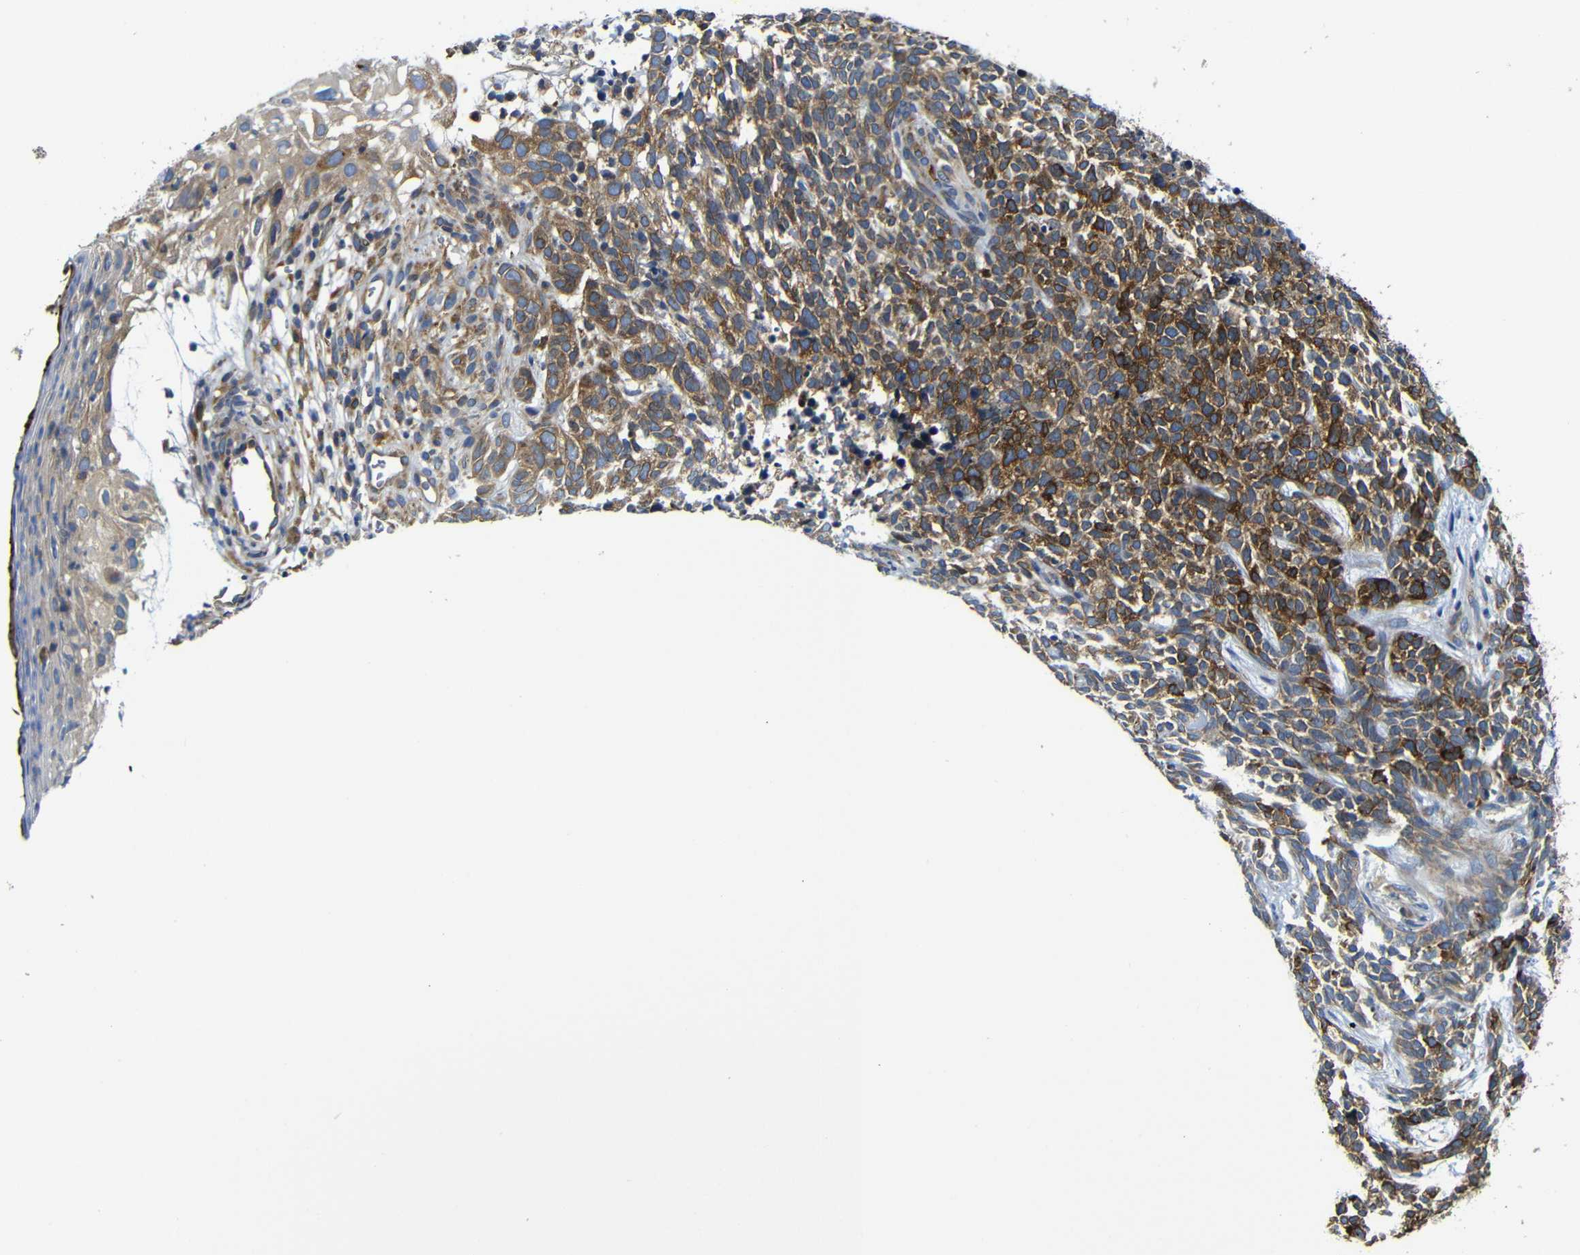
{"staining": {"intensity": "moderate", "quantity": ">75%", "location": "cytoplasmic/membranous"}, "tissue": "skin cancer", "cell_type": "Tumor cells", "image_type": "cancer", "snomed": [{"axis": "morphology", "description": "Basal cell carcinoma"}, {"axis": "topography", "description": "Skin"}], "caption": "Immunohistochemistry image of neoplastic tissue: skin cancer (basal cell carcinoma) stained using immunohistochemistry (IHC) shows medium levels of moderate protein expression localized specifically in the cytoplasmic/membranous of tumor cells, appearing as a cytoplasmic/membranous brown color.", "gene": "CLCC1", "patient": {"sex": "female", "age": 84}}